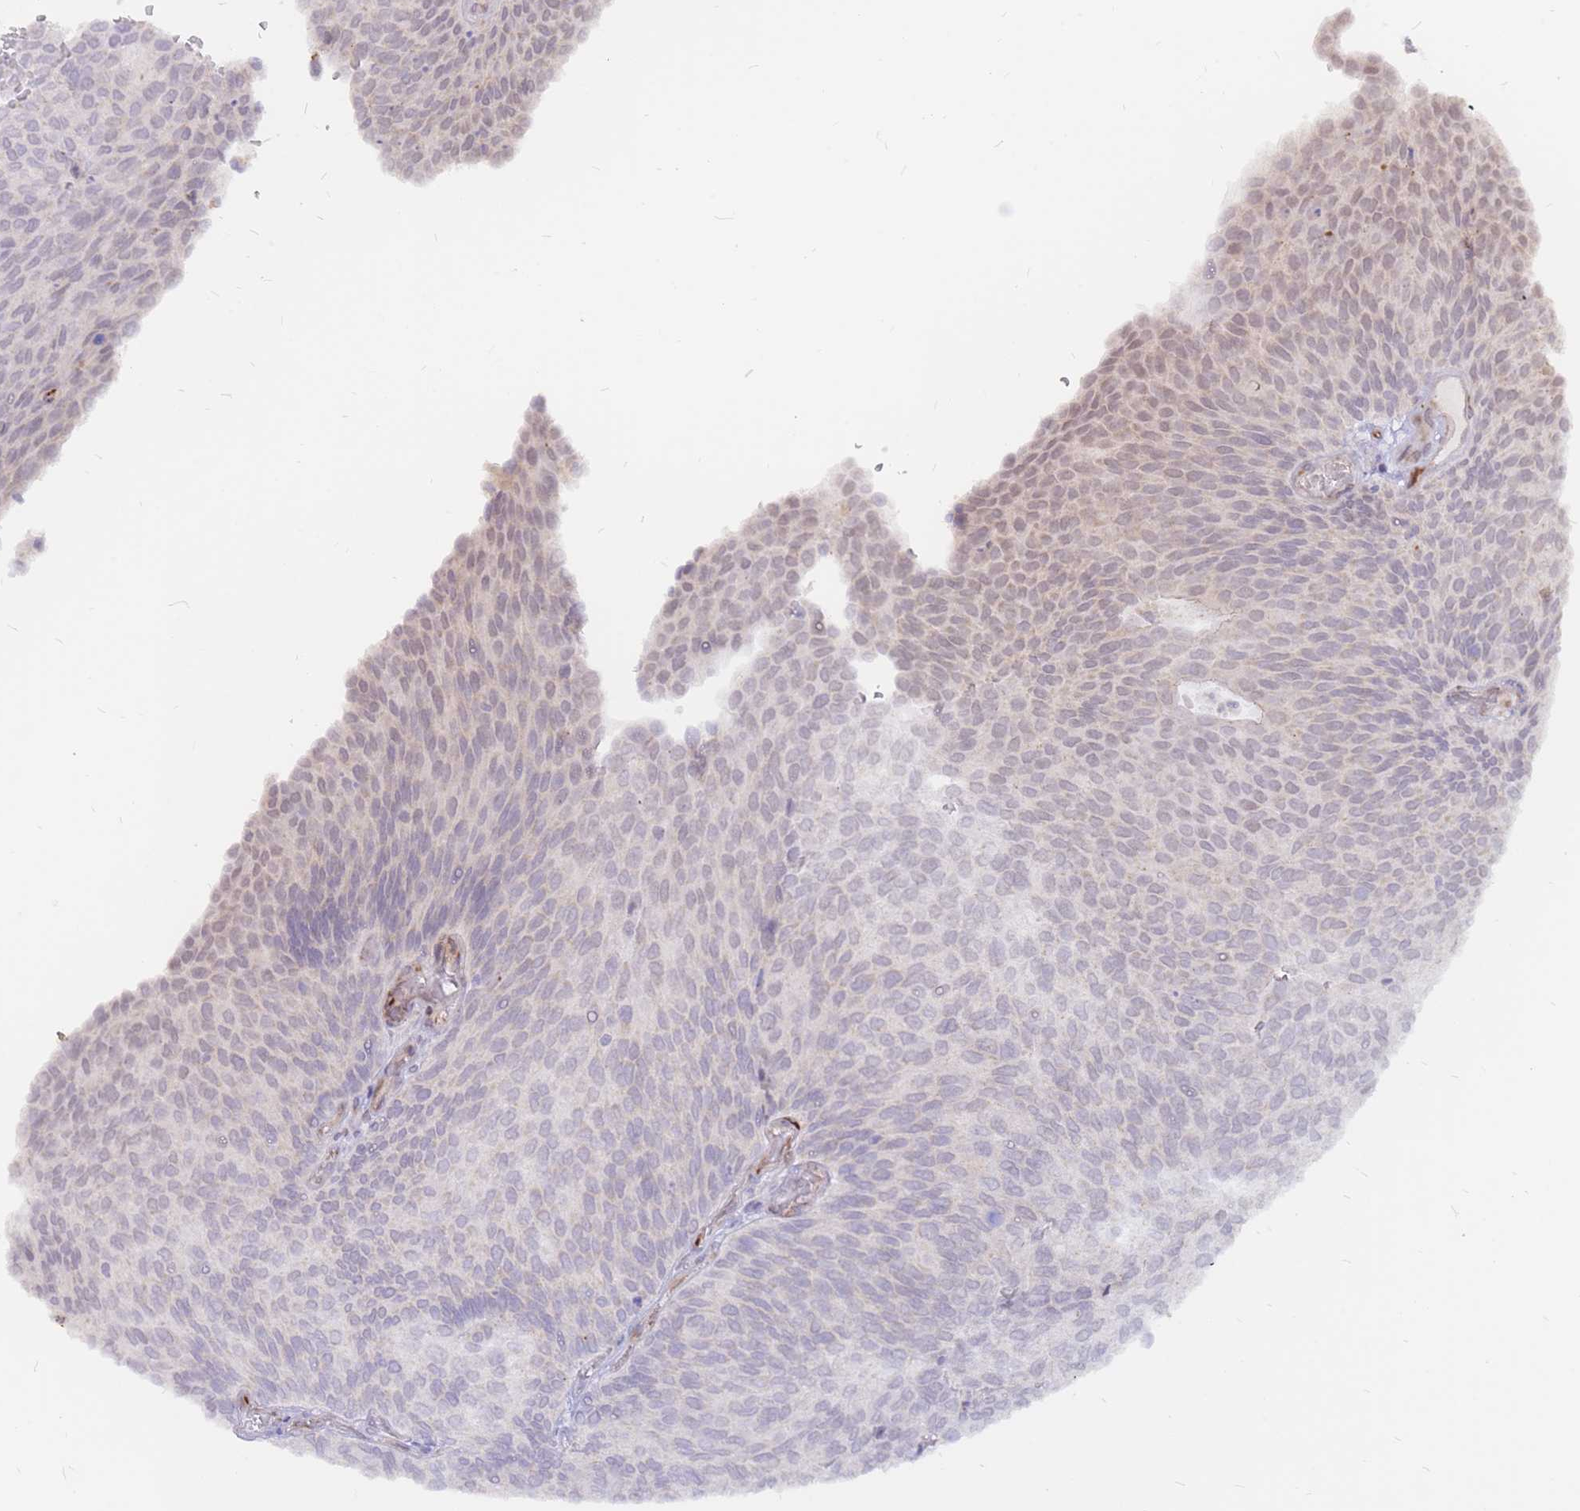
{"staining": {"intensity": "negative", "quantity": "none", "location": "none"}, "tissue": "urothelial cancer", "cell_type": "Tumor cells", "image_type": "cancer", "snomed": [{"axis": "morphology", "description": "Urothelial carcinoma, Low grade"}, {"axis": "topography", "description": "Urinary bladder"}], "caption": "Immunohistochemistry (IHC) histopathology image of urothelial carcinoma (low-grade) stained for a protein (brown), which shows no expression in tumor cells.", "gene": "ADD2", "patient": {"sex": "female", "age": 79}}